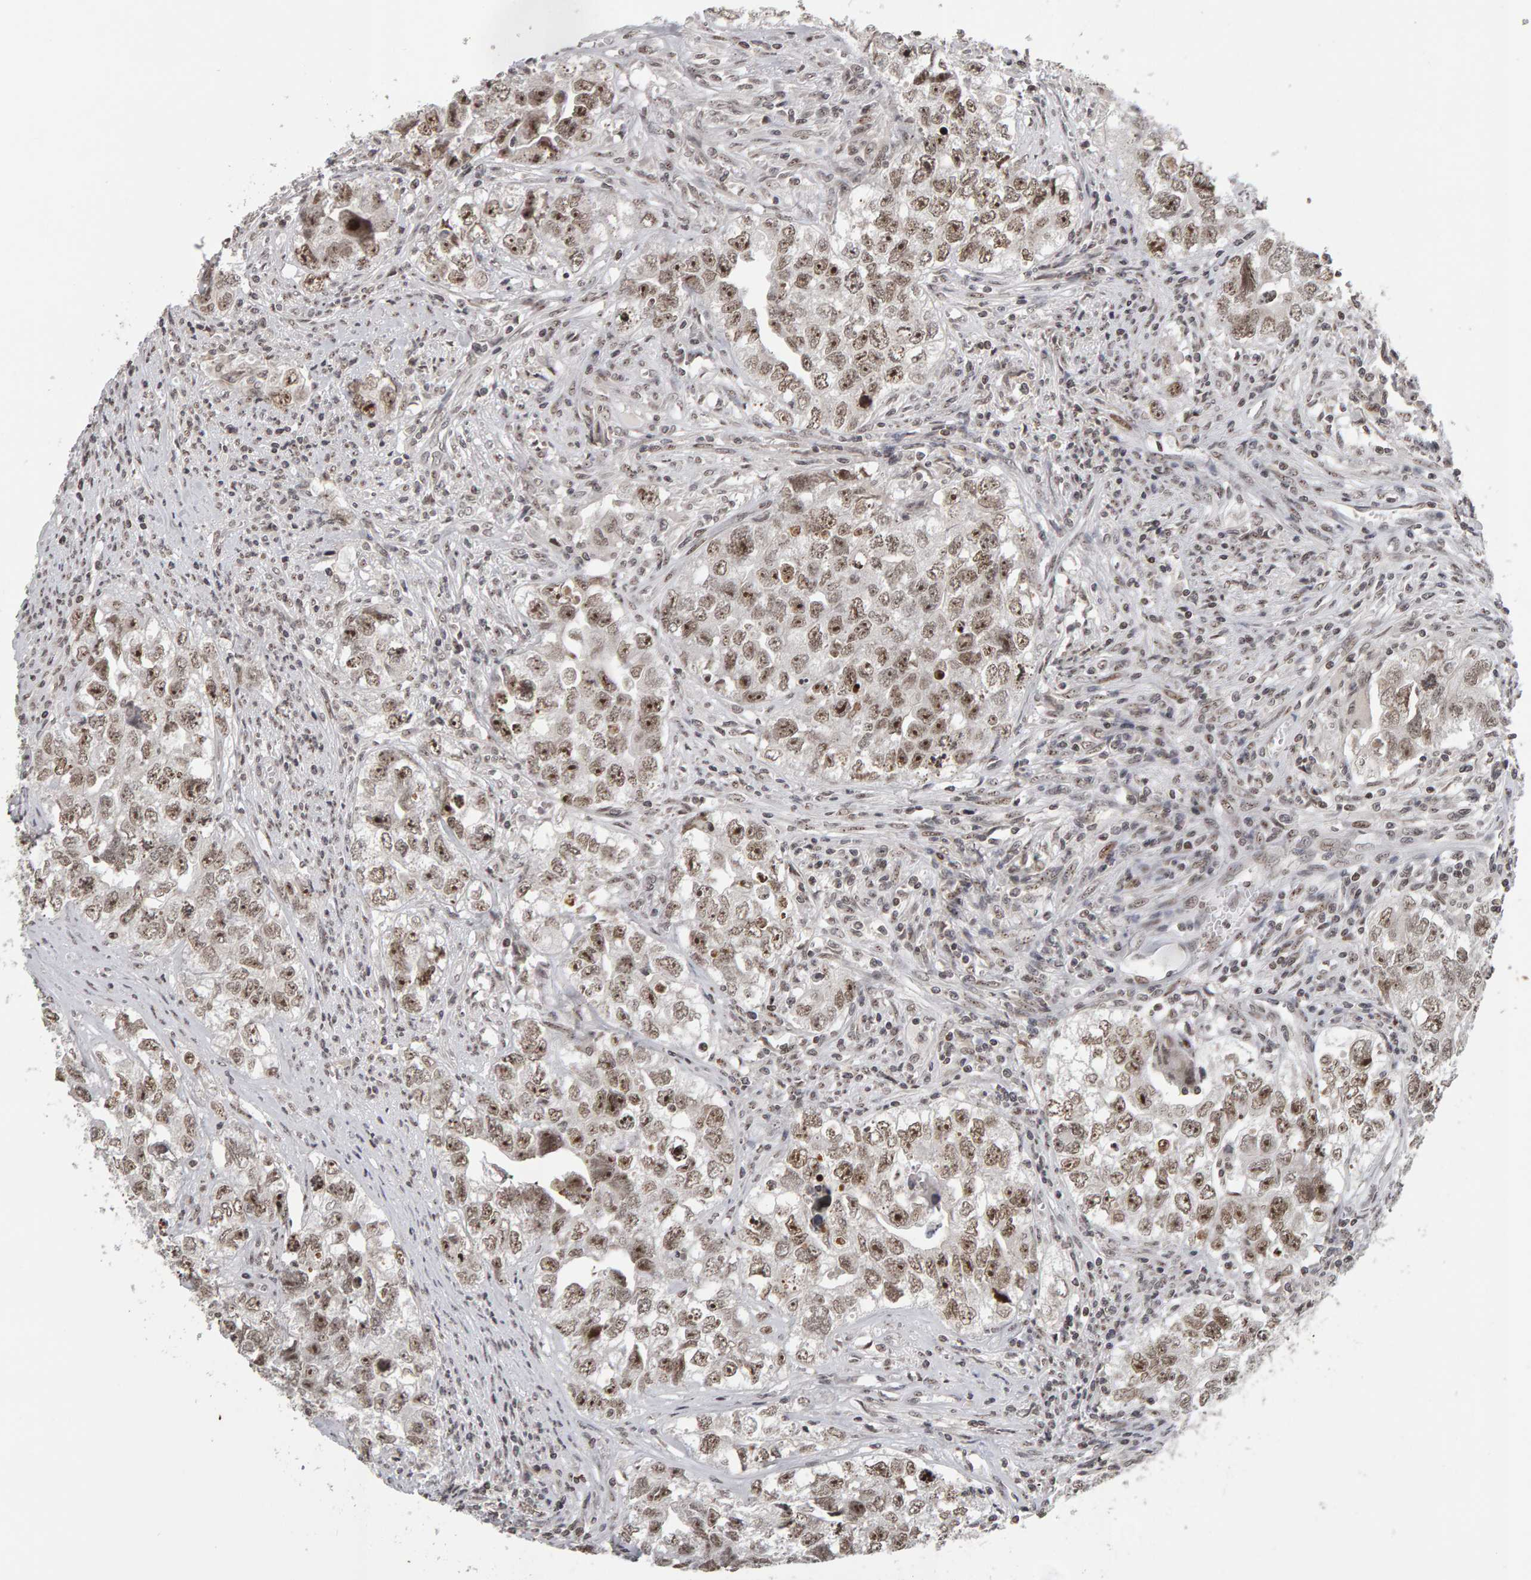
{"staining": {"intensity": "moderate", "quantity": ">75%", "location": "nuclear"}, "tissue": "testis cancer", "cell_type": "Tumor cells", "image_type": "cancer", "snomed": [{"axis": "morphology", "description": "Seminoma, NOS"}, {"axis": "morphology", "description": "Carcinoma, Embryonal, NOS"}, {"axis": "topography", "description": "Testis"}], "caption": "Protein expression analysis of human testis cancer (seminoma) reveals moderate nuclear staining in about >75% of tumor cells.", "gene": "TRAM1", "patient": {"sex": "male", "age": 43}}